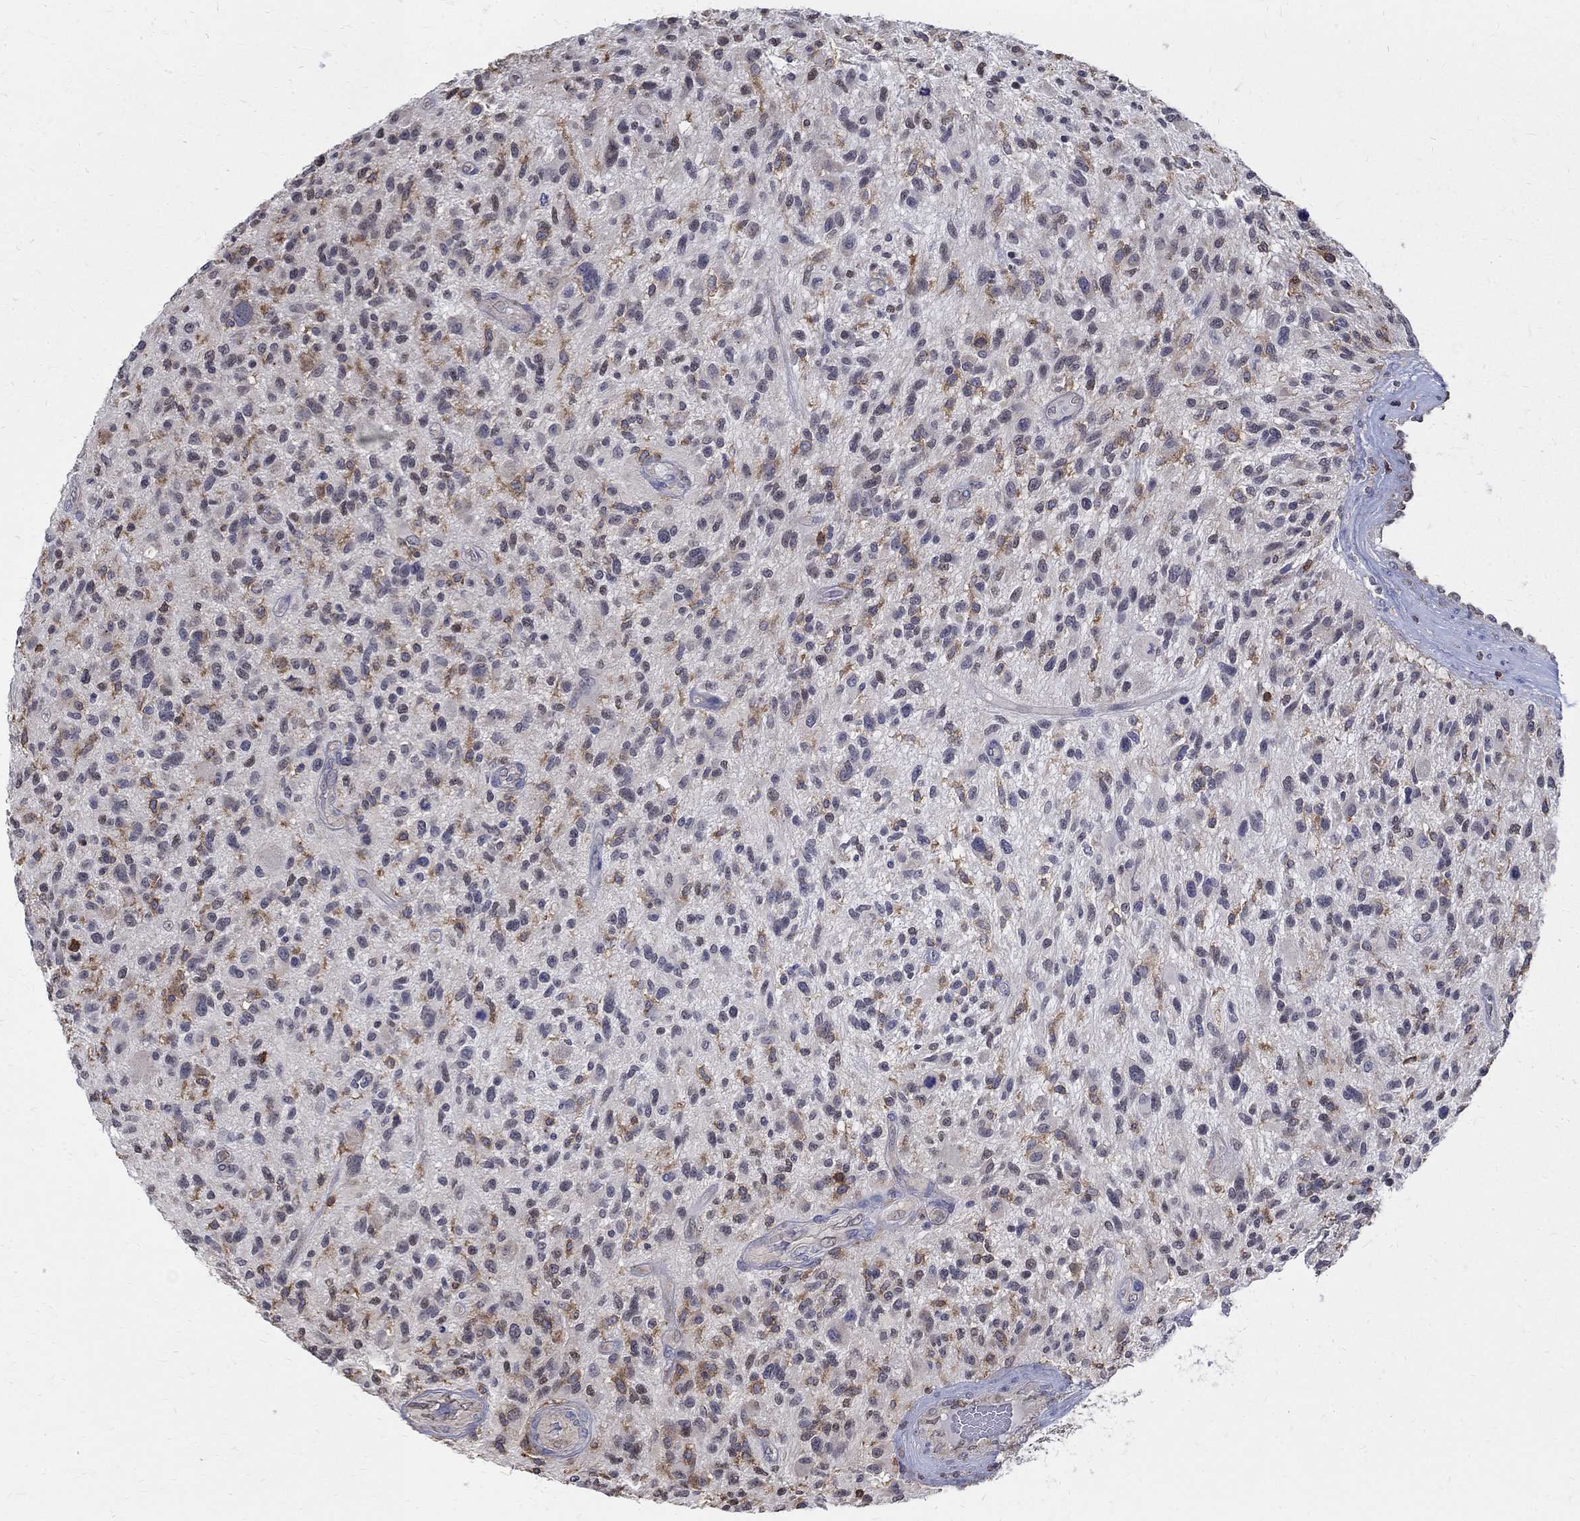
{"staining": {"intensity": "weak", "quantity": "<25%", "location": "cytoplasmic/membranous"}, "tissue": "glioma", "cell_type": "Tumor cells", "image_type": "cancer", "snomed": [{"axis": "morphology", "description": "Glioma, malignant, High grade"}, {"axis": "topography", "description": "Brain"}], "caption": "A high-resolution photomicrograph shows immunohistochemistry (IHC) staining of malignant high-grade glioma, which exhibits no significant expression in tumor cells.", "gene": "AGAP2", "patient": {"sex": "male", "age": 47}}